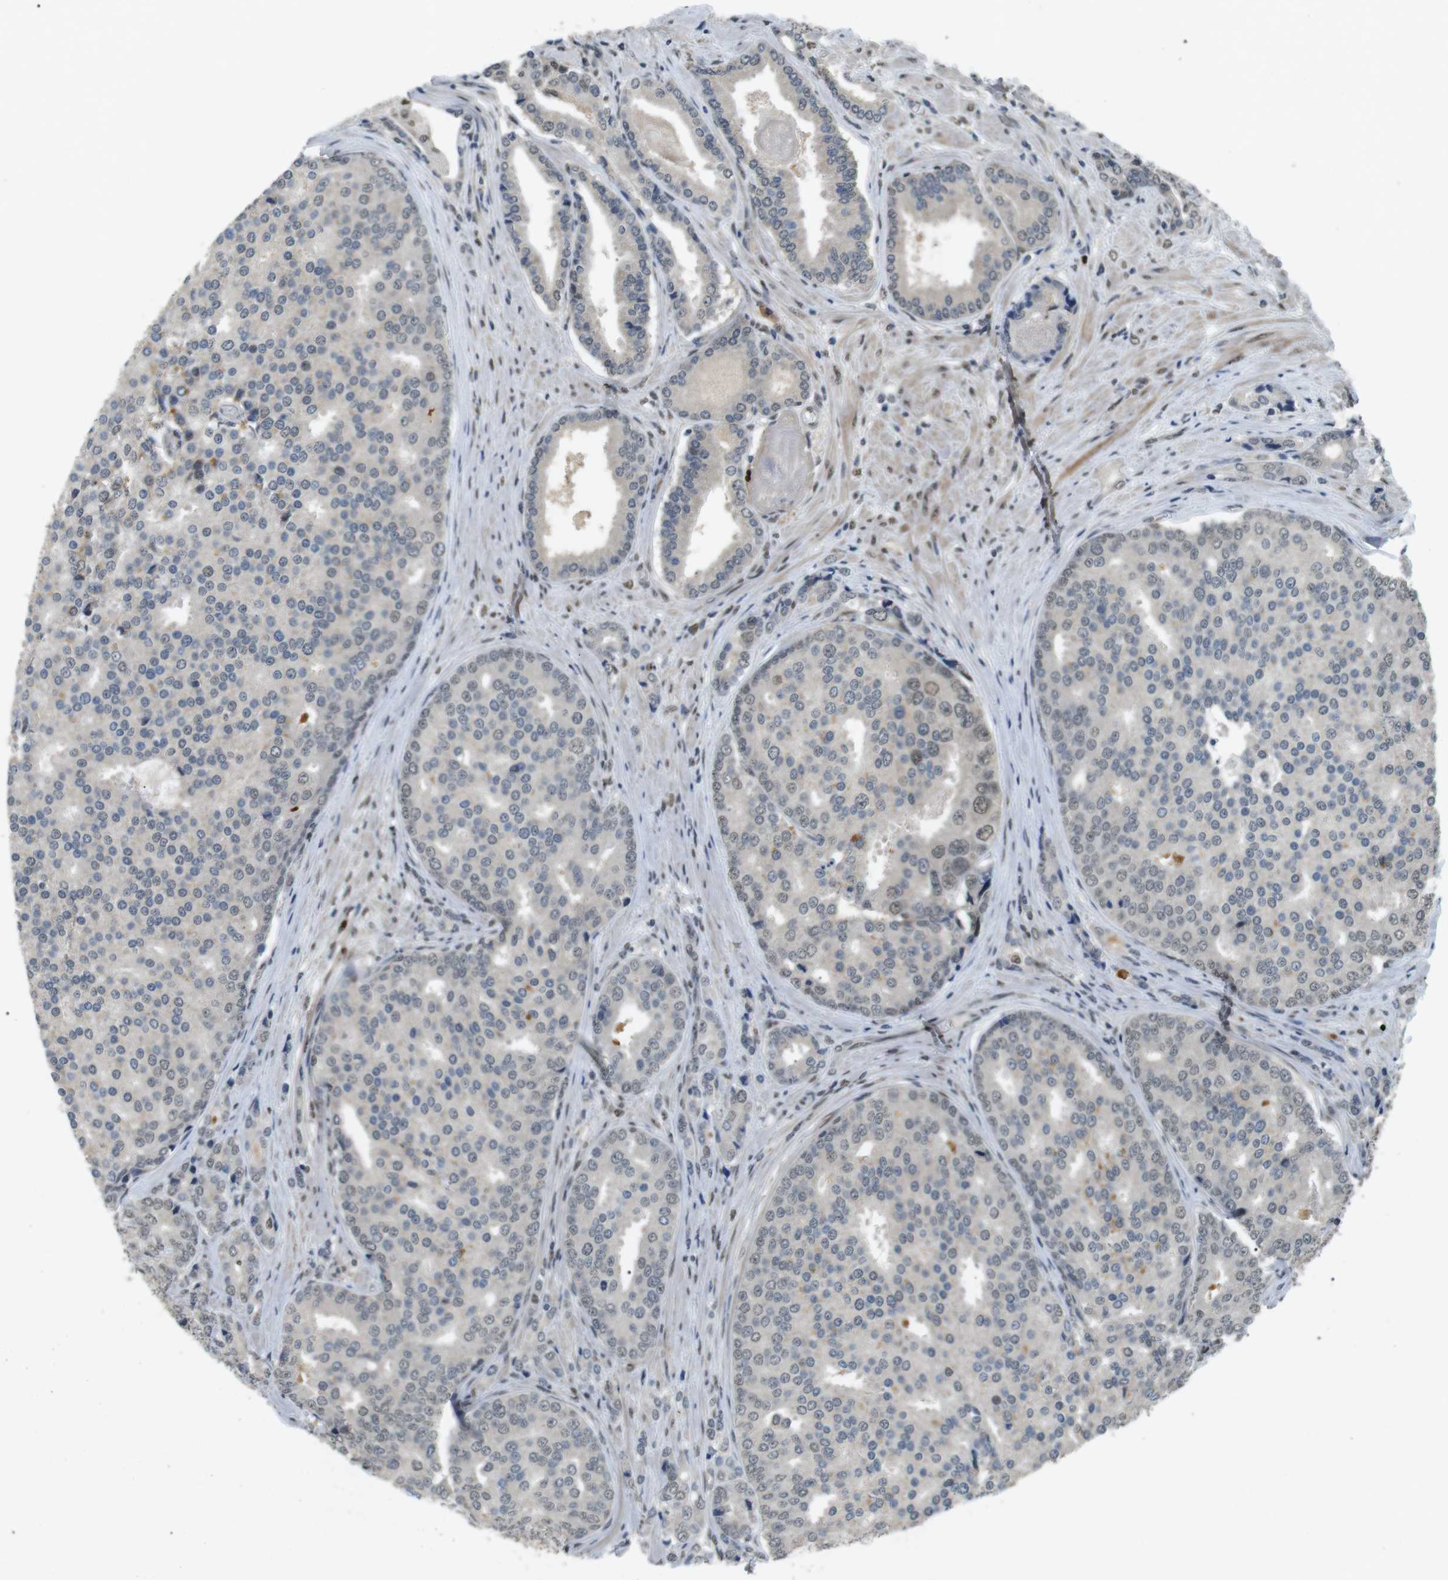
{"staining": {"intensity": "weak", "quantity": "25%-75%", "location": "cytoplasmic/membranous,nuclear"}, "tissue": "prostate cancer", "cell_type": "Tumor cells", "image_type": "cancer", "snomed": [{"axis": "morphology", "description": "Adenocarcinoma, High grade"}, {"axis": "topography", "description": "Prostate"}], "caption": "A high-resolution image shows IHC staining of prostate cancer, which exhibits weak cytoplasmic/membranous and nuclear positivity in approximately 25%-75% of tumor cells.", "gene": "ORAI3", "patient": {"sex": "male", "age": 50}}